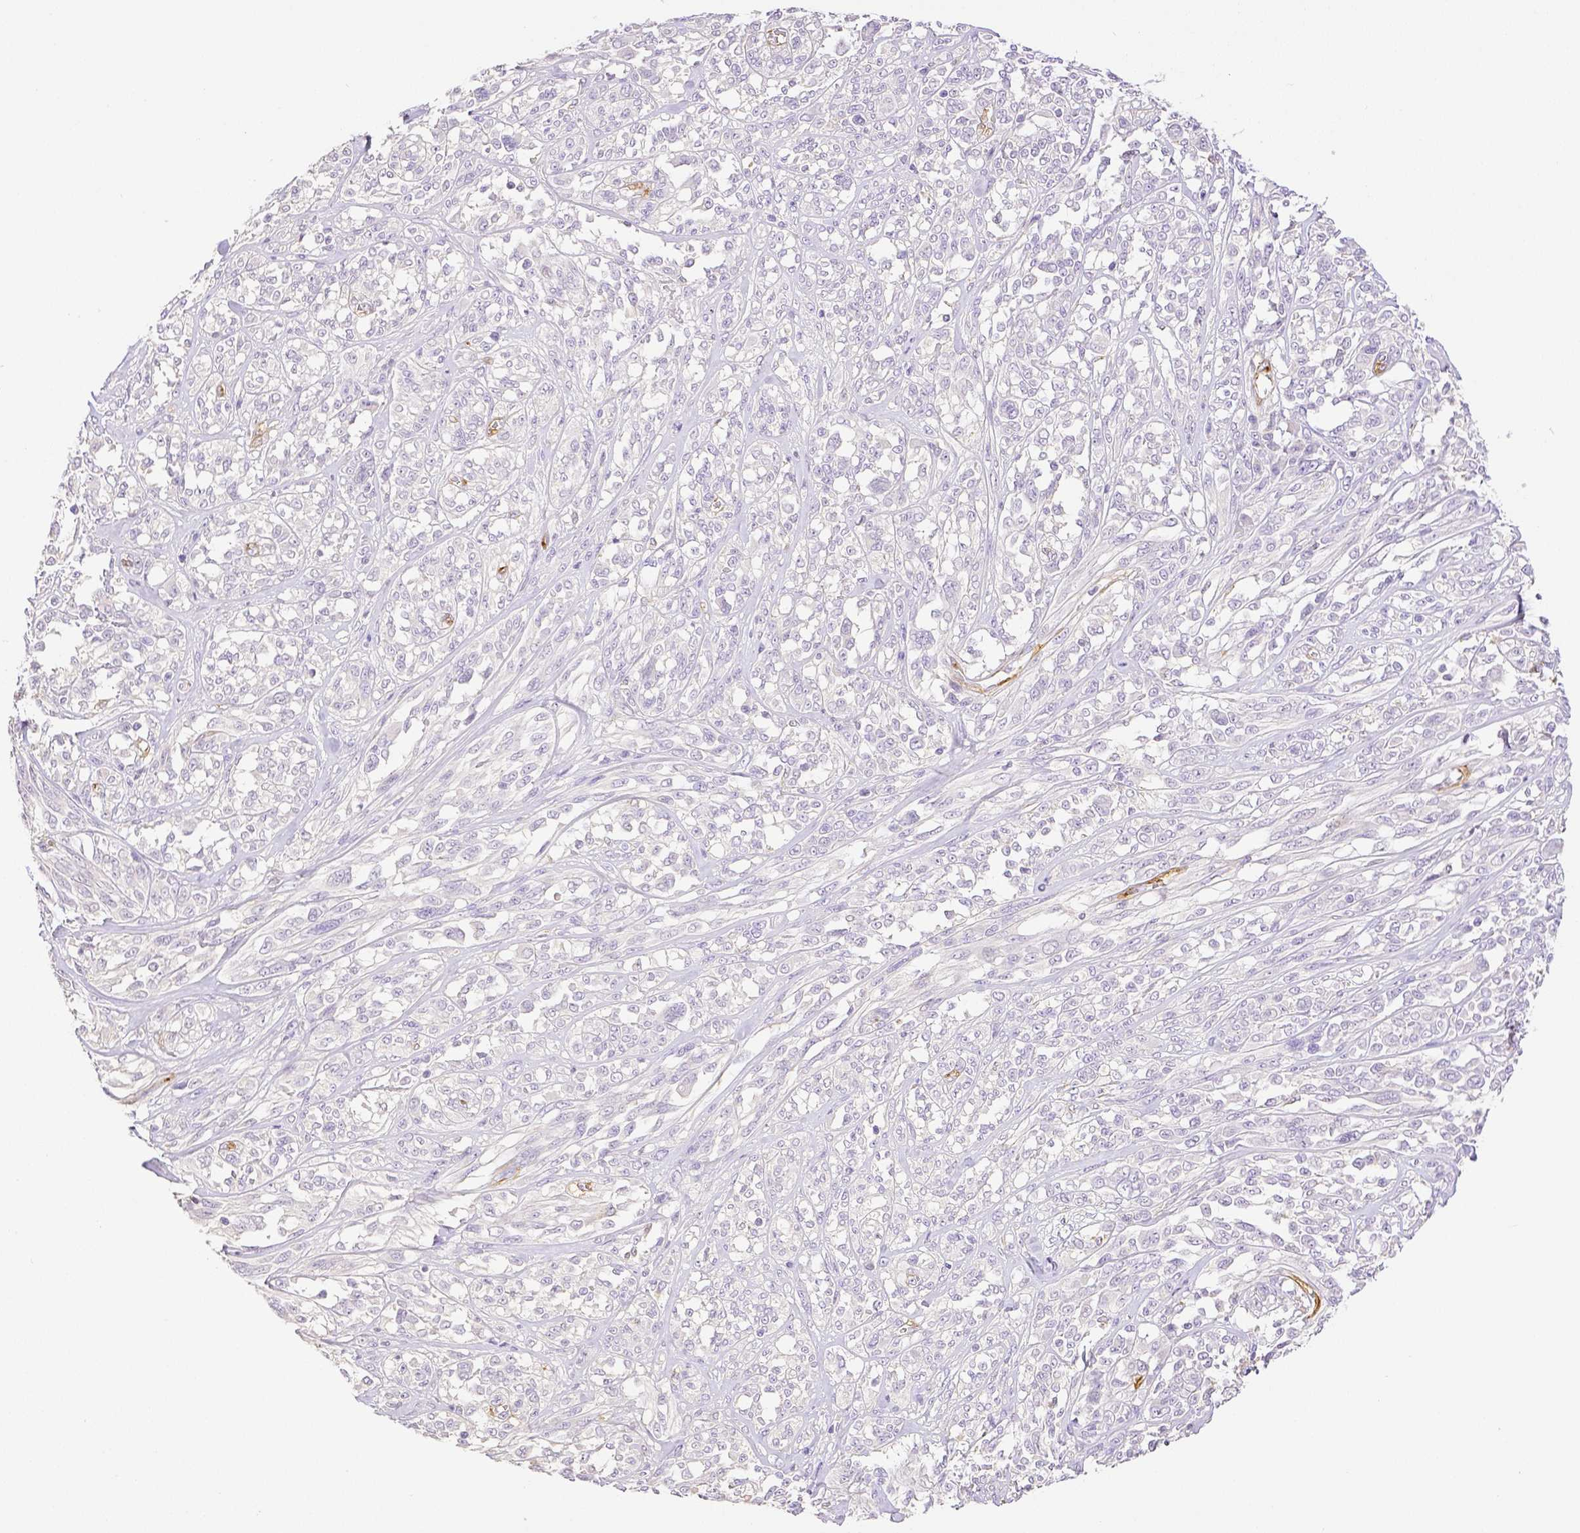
{"staining": {"intensity": "negative", "quantity": "none", "location": "none"}, "tissue": "melanoma", "cell_type": "Tumor cells", "image_type": "cancer", "snomed": [{"axis": "morphology", "description": "Malignant melanoma, NOS"}, {"axis": "topography", "description": "Skin"}], "caption": "Immunohistochemistry micrograph of neoplastic tissue: malignant melanoma stained with DAB (3,3'-diaminobenzidine) exhibits no significant protein expression in tumor cells.", "gene": "THY1", "patient": {"sex": "female", "age": 91}}